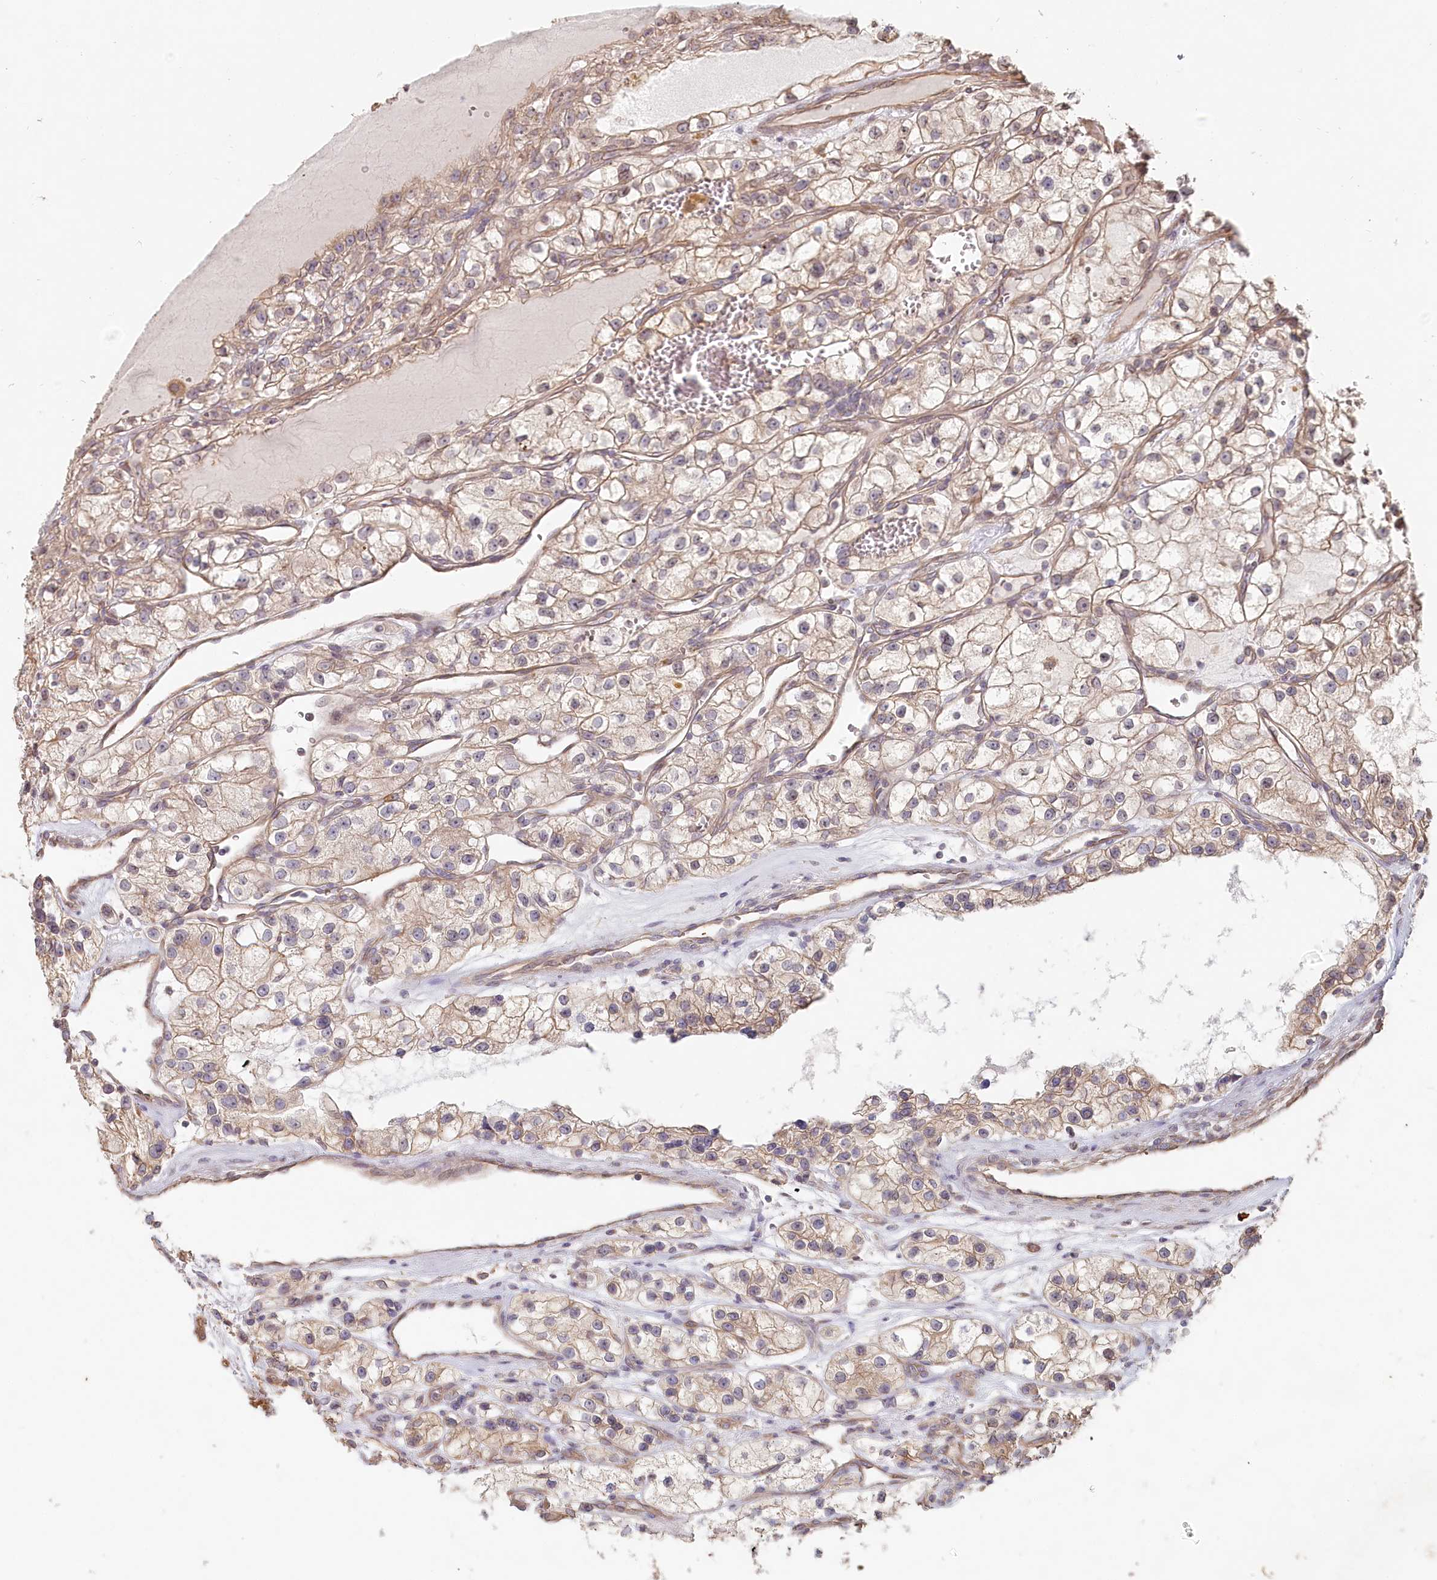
{"staining": {"intensity": "weak", "quantity": ">75%", "location": "cytoplasmic/membranous"}, "tissue": "renal cancer", "cell_type": "Tumor cells", "image_type": "cancer", "snomed": [{"axis": "morphology", "description": "Adenocarcinoma, NOS"}, {"axis": "topography", "description": "Kidney"}], "caption": "A low amount of weak cytoplasmic/membranous staining is identified in approximately >75% of tumor cells in renal cancer (adenocarcinoma) tissue. (IHC, brightfield microscopy, high magnification).", "gene": "TCHP", "patient": {"sex": "female", "age": 57}}